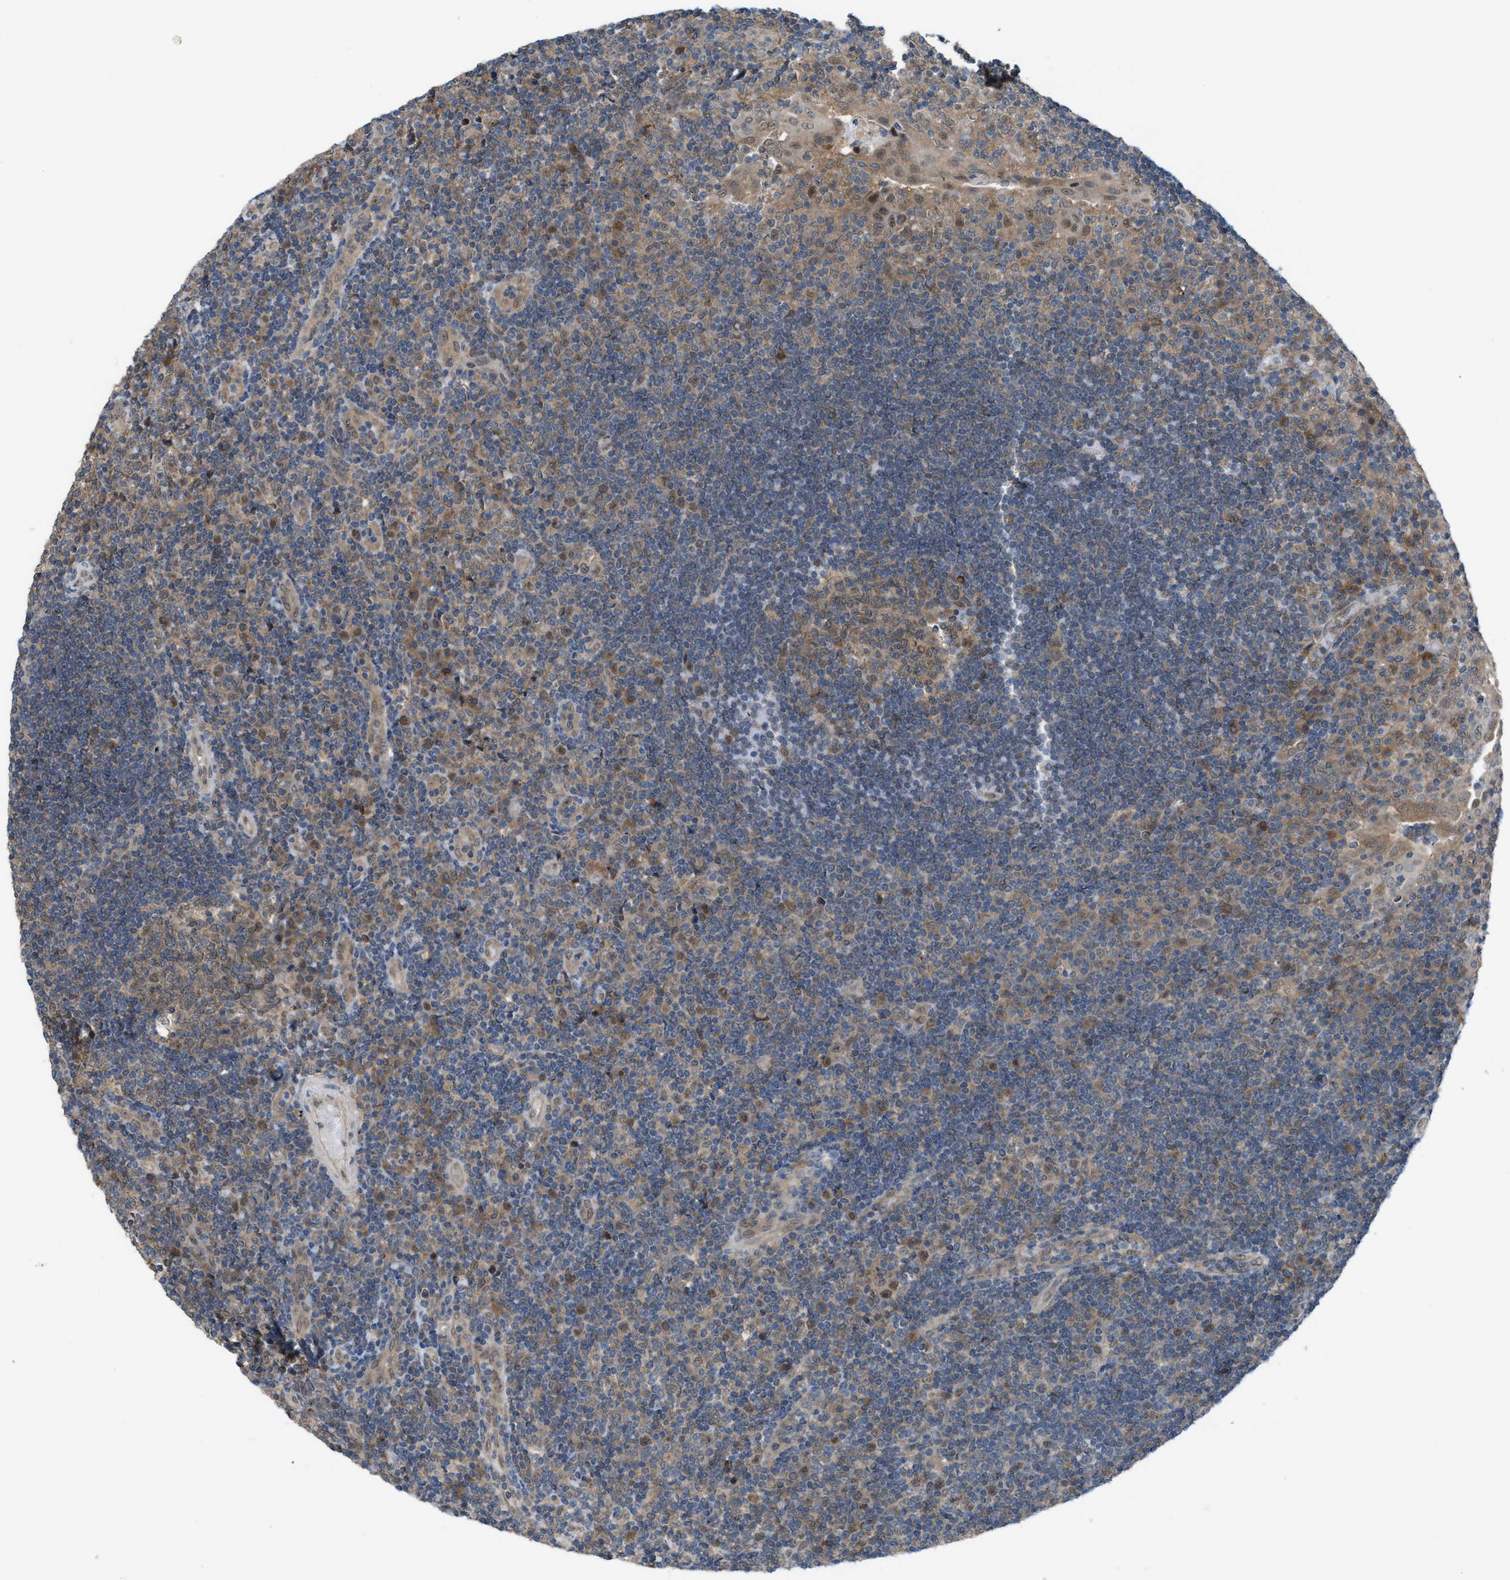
{"staining": {"intensity": "moderate", "quantity": ">75%", "location": "cytoplasmic/membranous,nuclear"}, "tissue": "tonsil", "cell_type": "Germinal center cells", "image_type": "normal", "snomed": [{"axis": "morphology", "description": "Normal tissue, NOS"}, {"axis": "topography", "description": "Tonsil"}], "caption": "IHC histopathology image of benign tonsil stained for a protein (brown), which reveals medium levels of moderate cytoplasmic/membranous,nuclear expression in approximately >75% of germinal center cells.", "gene": "PLAA", "patient": {"sex": "female", "age": 40}}